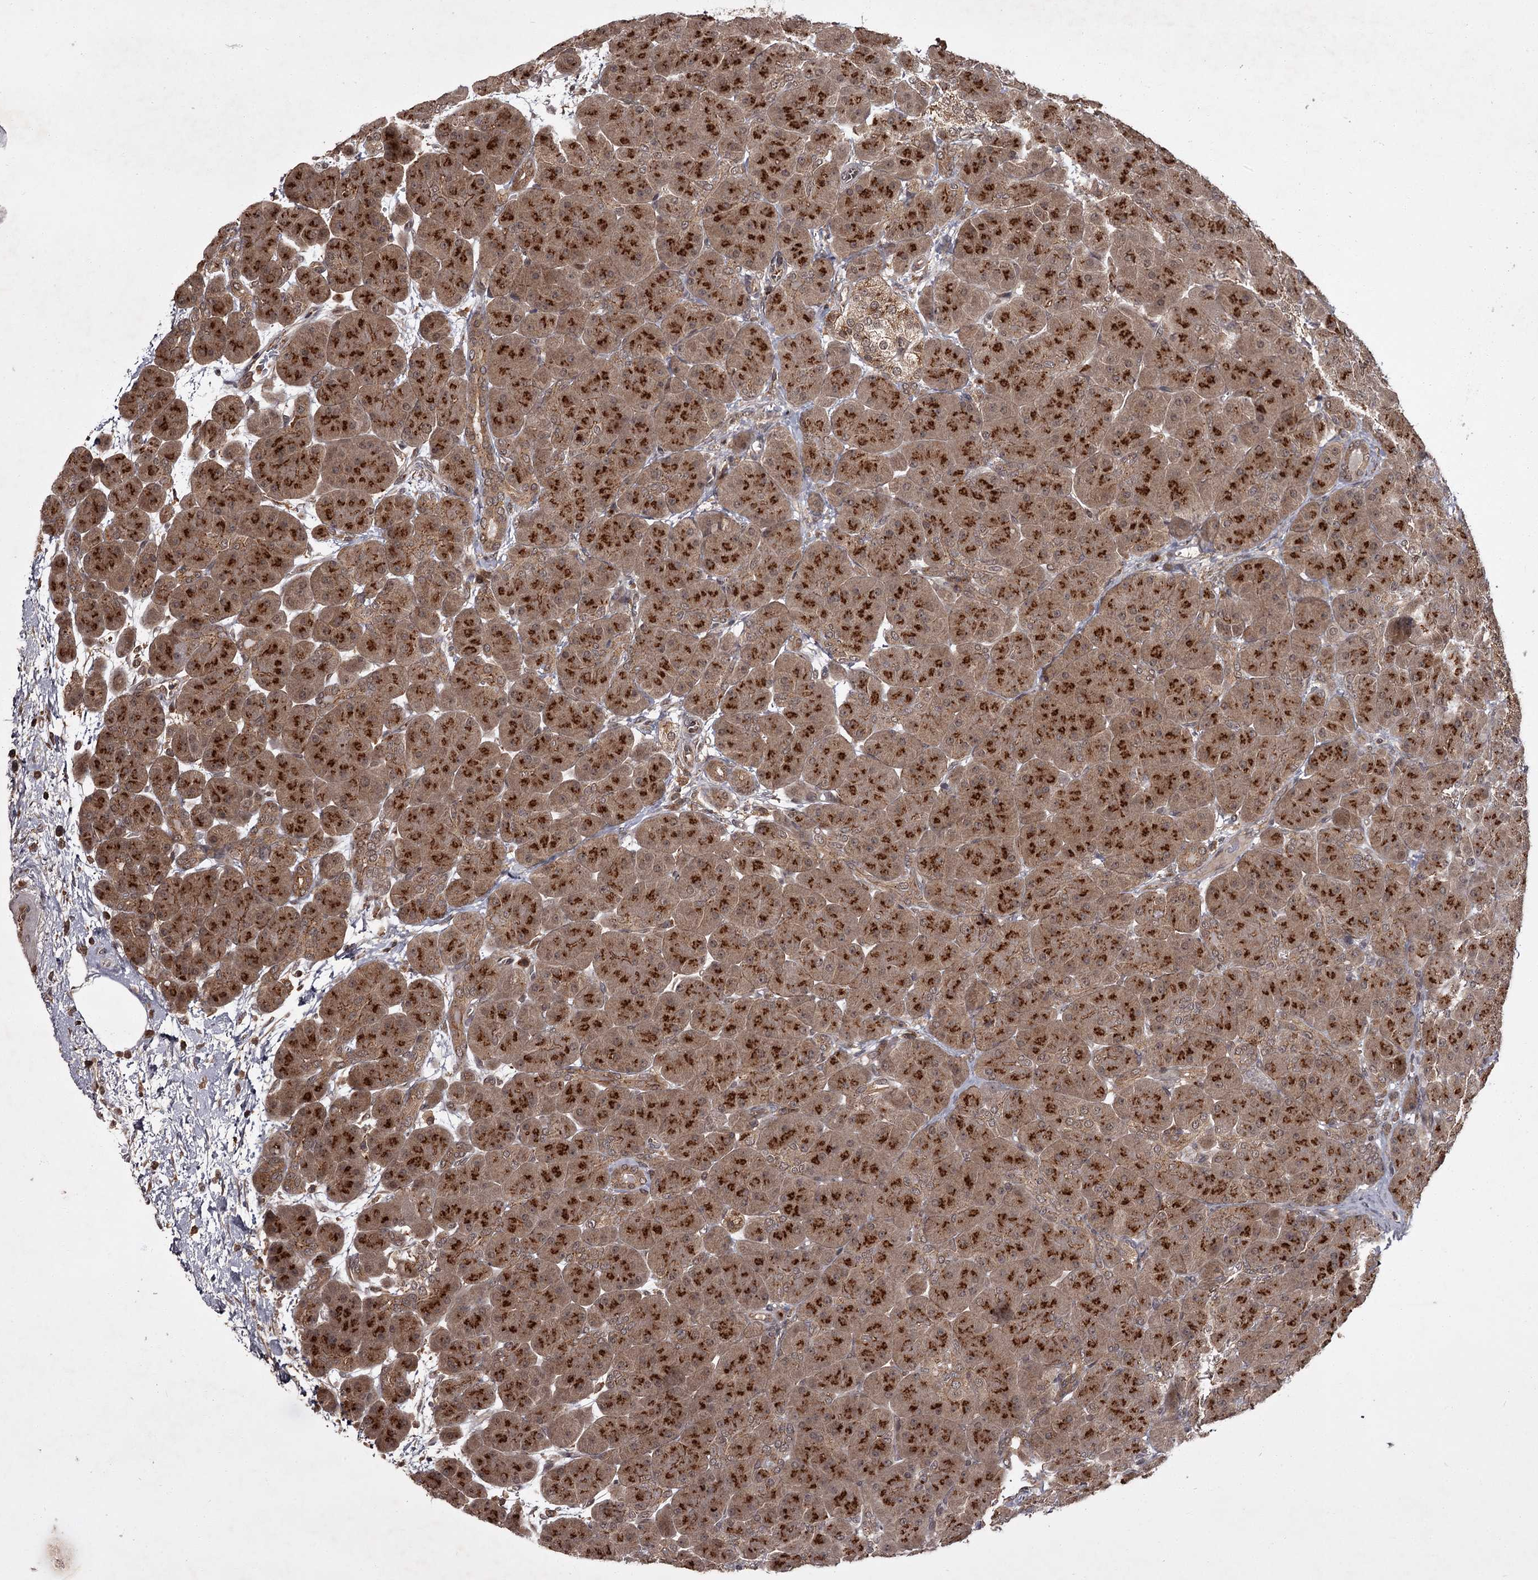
{"staining": {"intensity": "strong", "quantity": ">75%", "location": "cytoplasmic/membranous"}, "tissue": "pancreas", "cell_type": "Exocrine glandular cells", "image_type": "normal", "snomed": [{"axis": "morphology", "description": "Normal tissue, NOS"}, {"axis": "topography", "description": "Pancreas"}], "caption": "Pancreas was stained to show a protein in brown. There is high levels of strong cytoplasmic/membranous positivity in about >75% of exocrine glandular cells. The staining is performed using DAB (3,3'-diaminobenzidine) brown chromogen to label protein expression. The nuclei are counter-stained blue using hematoxylin.", "gene": "TBC1D23", "patient": {"sex": "male", "age": 66}}